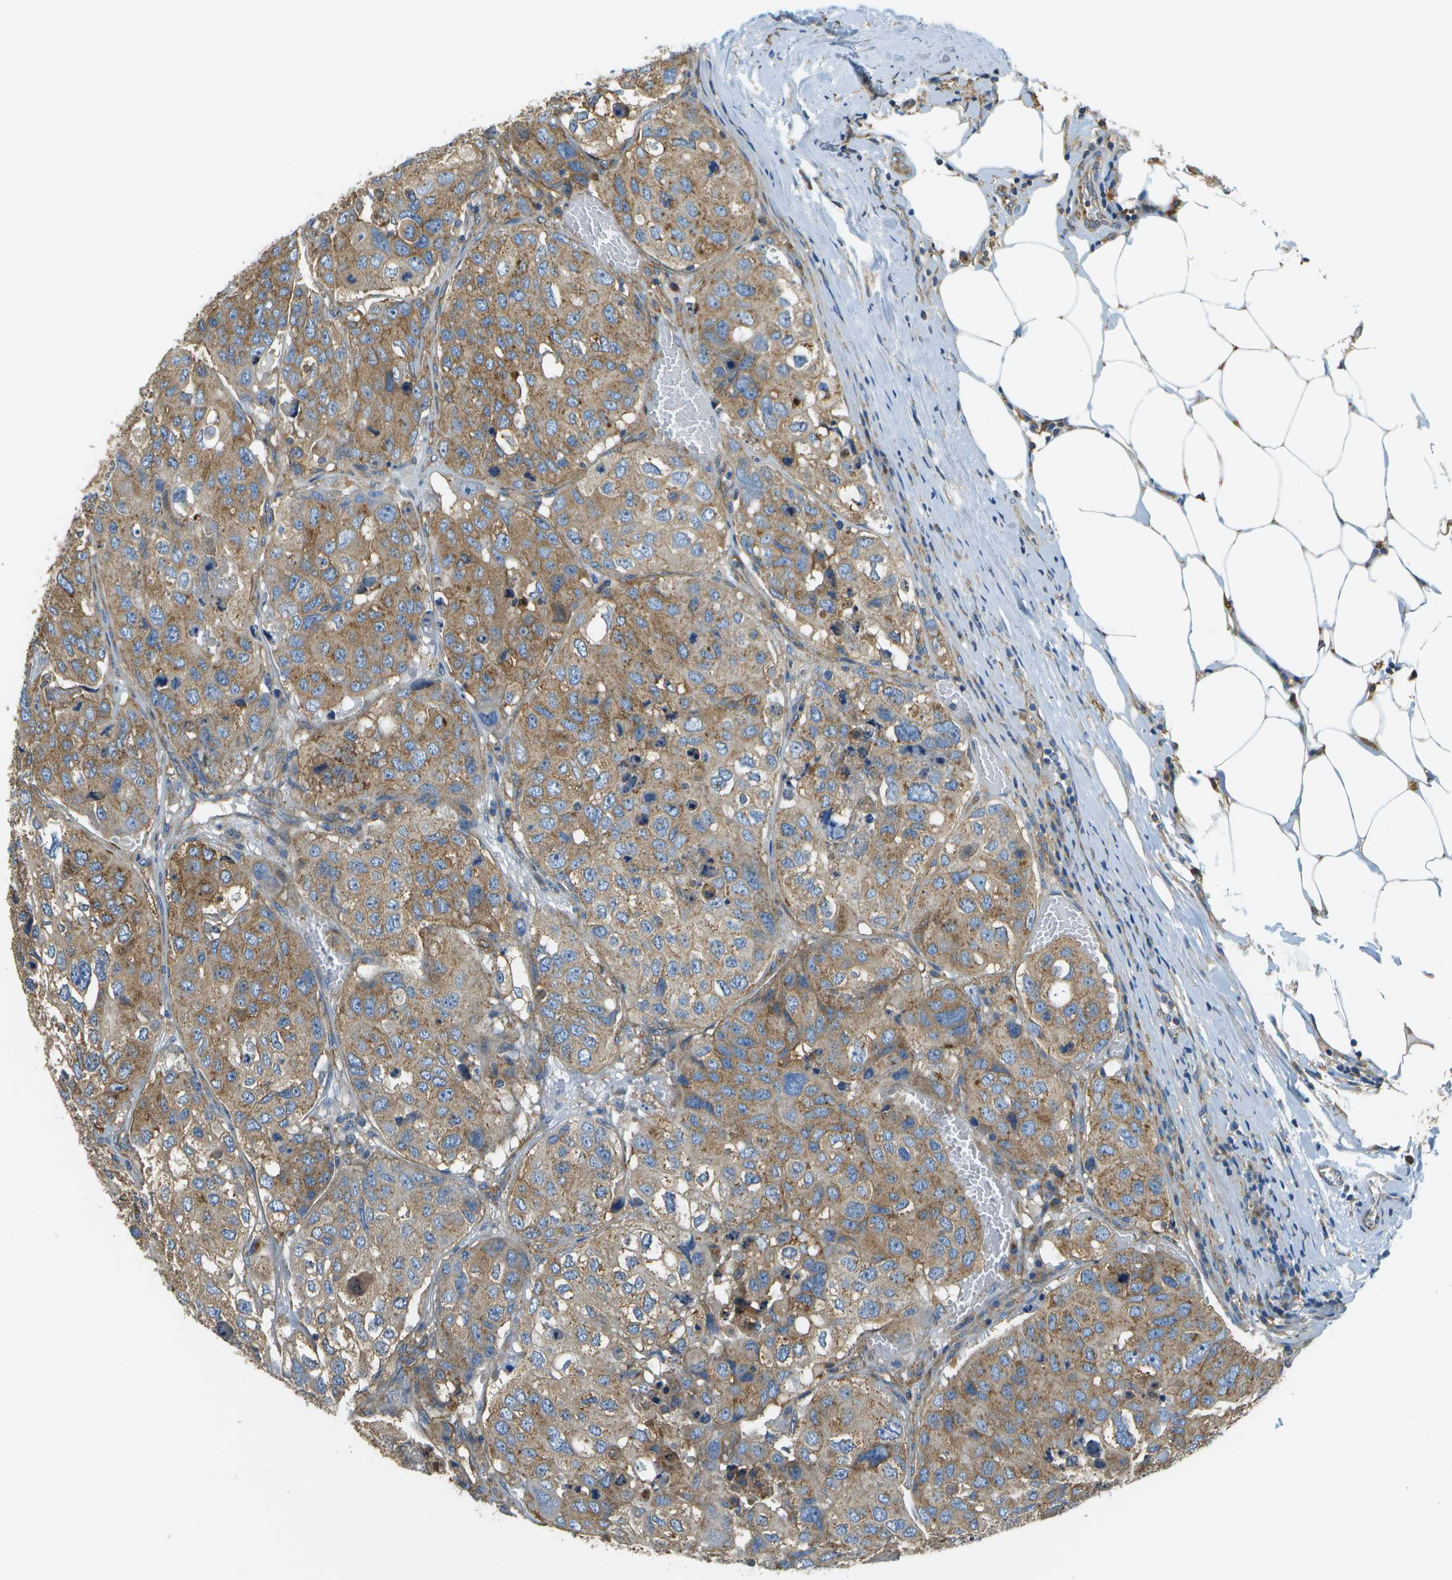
{"staining": {"intensity": "moderate", "quantity": ">75%", "location": "cytoplasmic/membranous"}, "tissue": "urothelial cancer", "cell_type": "Tumor cells", "image_type": "cancer", "snomed": [{"axis": "morphology", "description": "Urothelial carcinoma, High grade"}, {"axis": "topography", "description": "Lymph node"}, {"axis": "topography", "description": "Urinary bladder"}], "caption": "Immunohistochemistry (IHC) micrograph of neoplastic tissue: human high-grade urothelial carcinoma stained using IHC reveals medium levels of moderate protein expression localized specifically in the cytoplasmic/membranous of tumor cells, appearing as a cytoplasmic/membranous brown color.", "gene": "CLTC", "patient": {"sex": "male", "age": 51}}